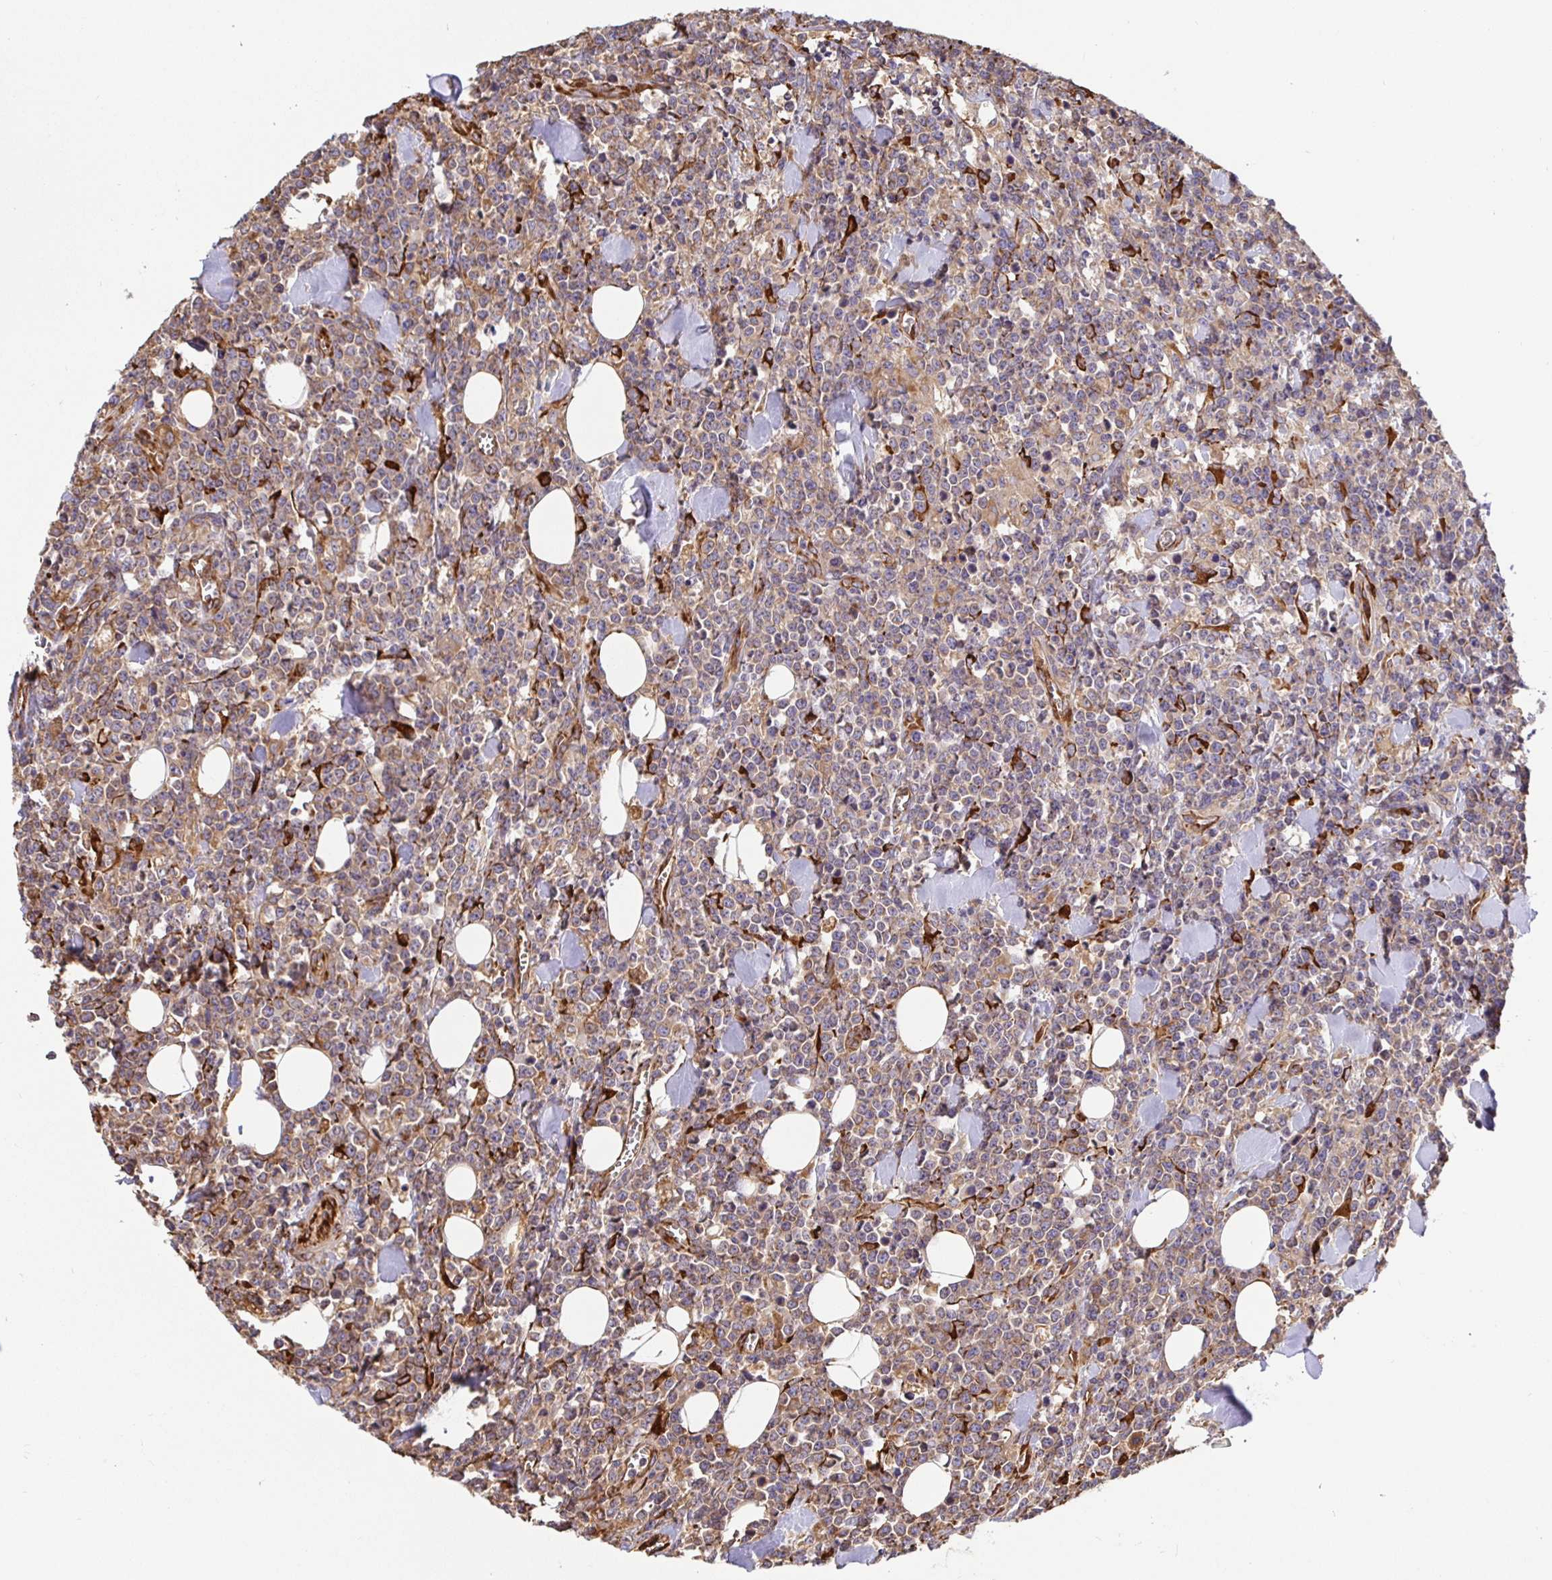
{"staining": {"intensity": "moderate", "quantity": "25%-75%", "location": "cytoplasmic/membranous"}, "tissue": "lymphoma", "cell_type": "Tumor cells", "image_type": "cancer", "snomed": [{"axis": "morphology", "description": "Malignant lymphoma, non-Hodgkin's type, High grade"}, {"axis": "topography", "description": "Small intestine"}], "caption": "Immunohistochemistry (IHC) image of human malignant lymphoma, non-Hodgkin's type (high-grade) stained for a protein (brown), which displays medium levels of moderate cytoplasmic/membranous expression in about 25%-75% of tumor cells.", "gene": "MAOA", "patient": {"sex": "female", "age": 56}}